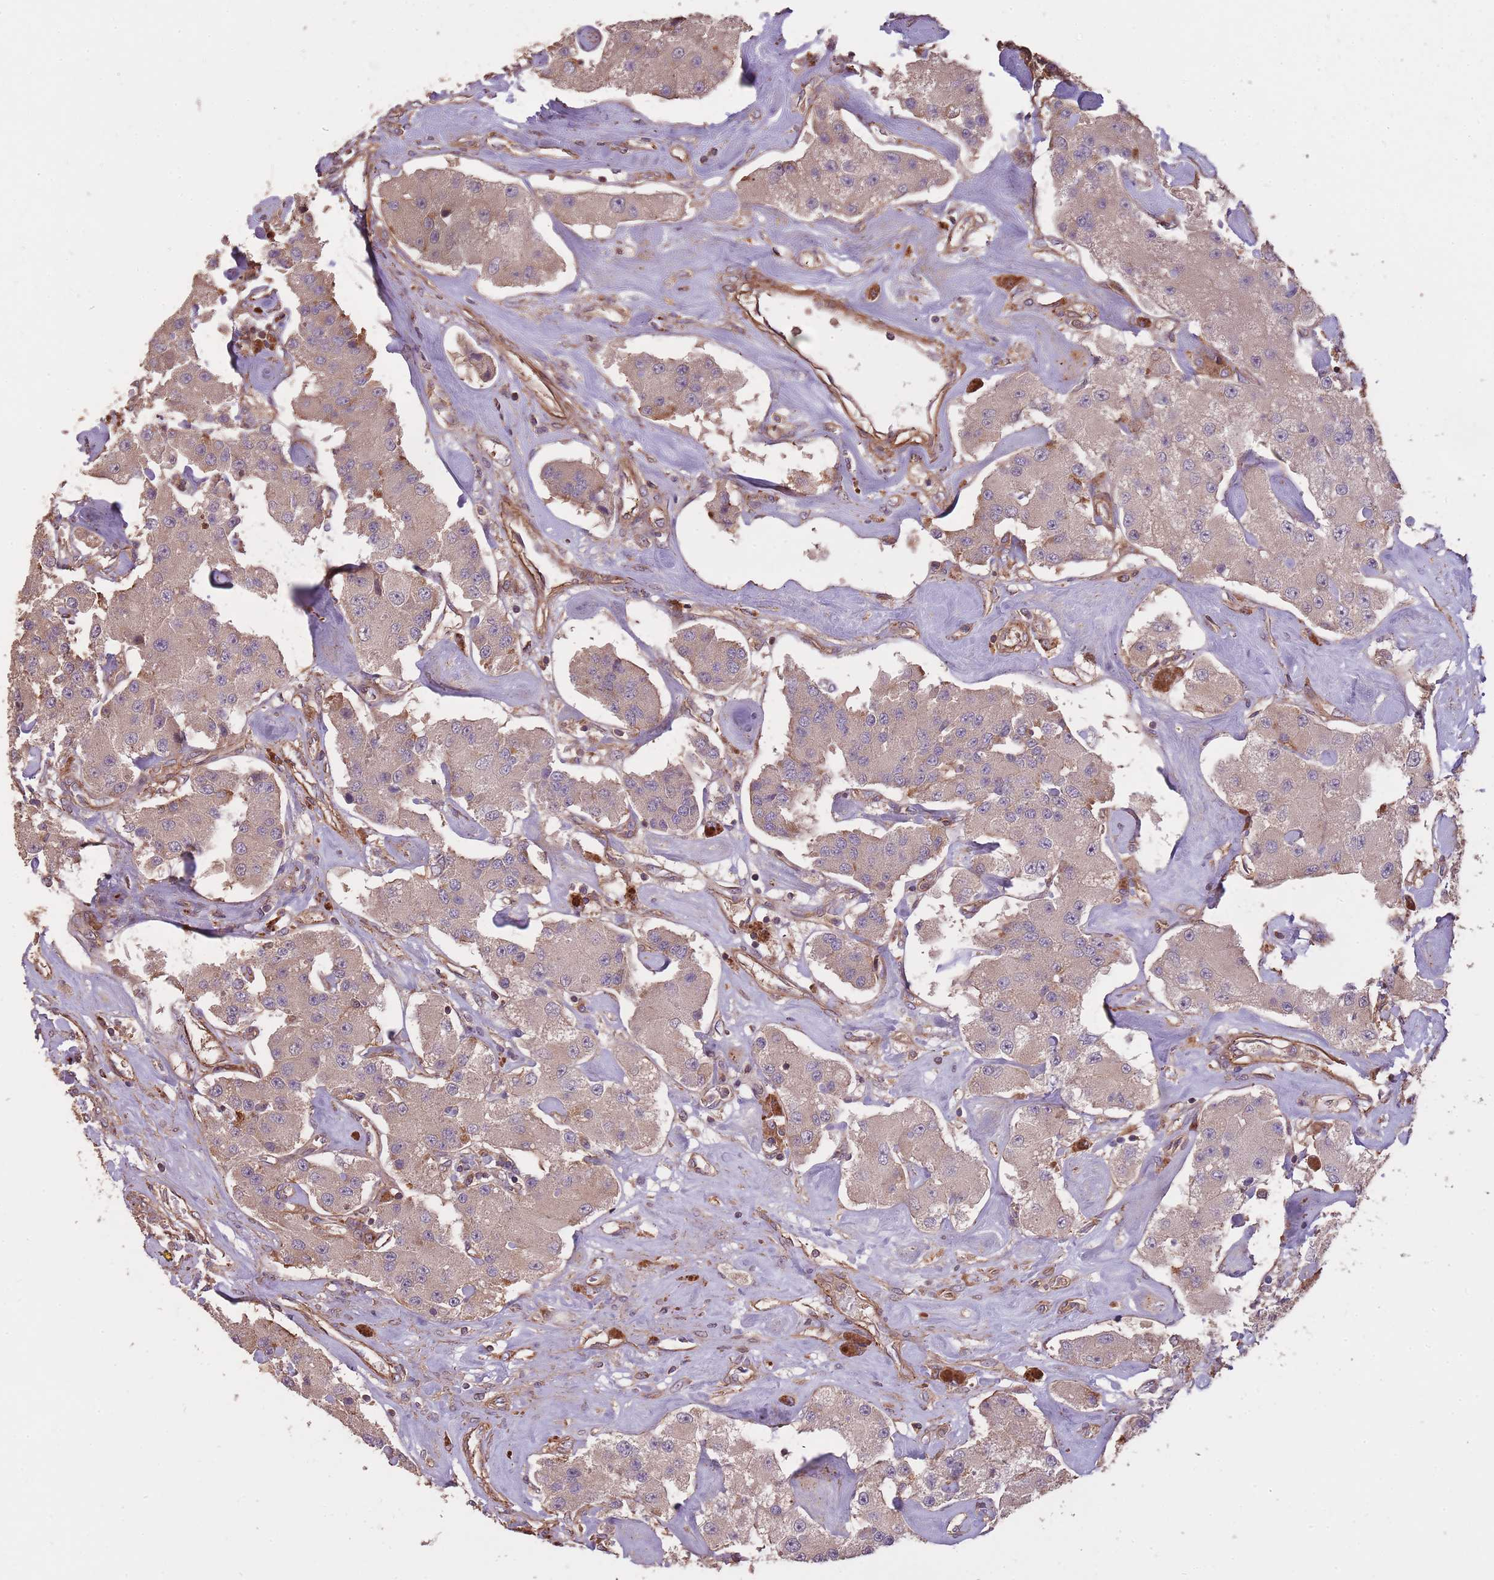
{"staining": {"intensity": "weak", "quantity": ">75%", "location": "cytoplasmic/membranous"}, "tissue": "carcinoid", "cell_type": "Tumor cells", "image_type": "cancer", "snomed": [{"axis": "morphology", "description": "Carcinoid, malignant, NOS"}, {"axis": "topography", "description": "Pancreas"}], "caption": "The micrograph exhibits immunohistochemical staining of carcinoid. There is weak cytoplasmic/membranous positivity is present in about >75% of tumor cells.", "gene": "ARMH3", "patient": {"sex": "male", "age": 41}}